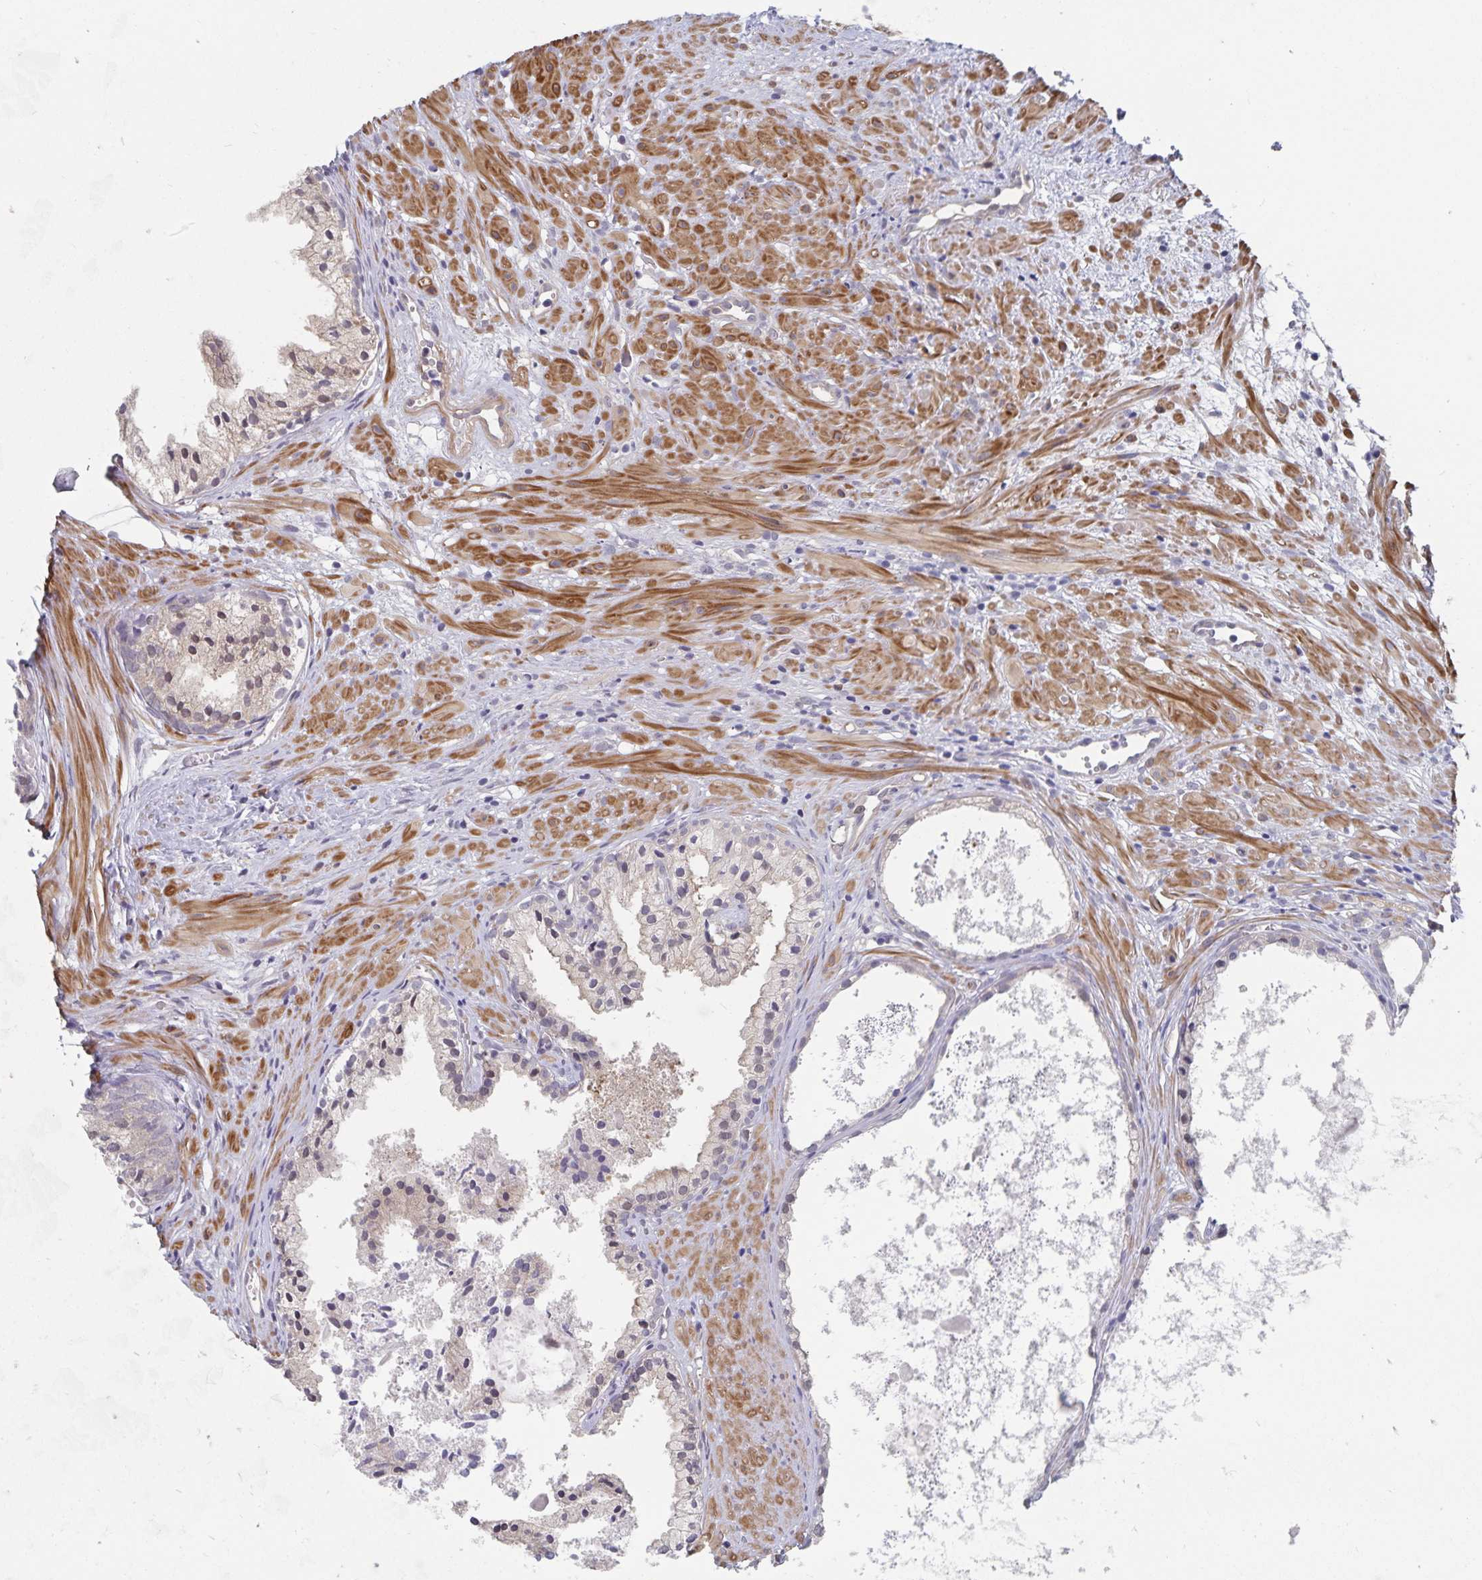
{"staining": {"intensity": "negative", "quantity": "none", "location": "none"}, "tissue": "prostate cancer", "cell_type": "Tumor cells", "image_type": "cancer", "snomed": [{"axis": "morphology", "description": "Adenocarcinoma, High grade"}, {"axis": "topography", "description": "Prostate"}], "caption": "Tumor cells show no significant protein positivity in high-grade adenocarcinoma (prostate).", "gene": "BAG6", "patient": {"sex": "male", "age": 58}}